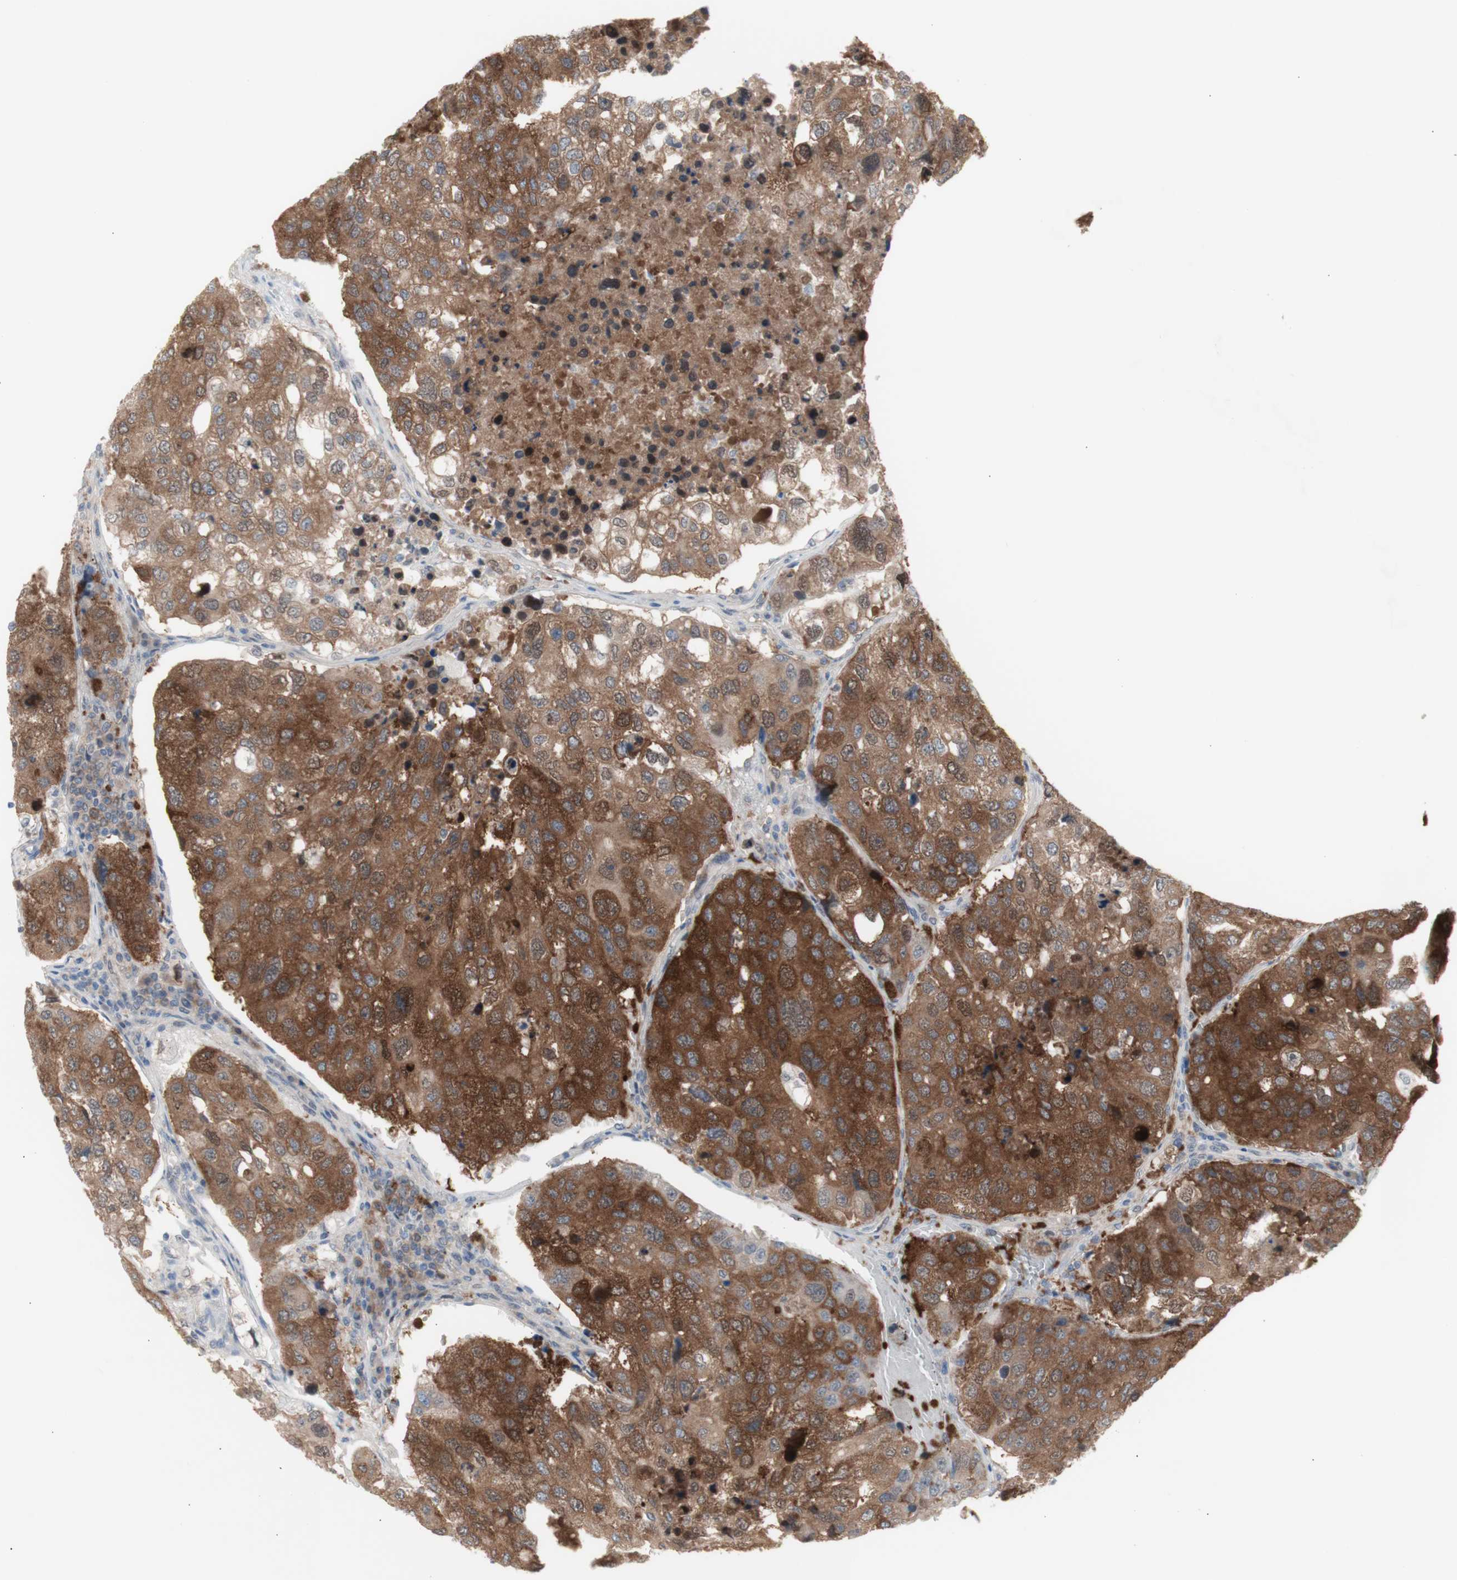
{"staining": {"intensity": "moderate", "quantity": ">75%", "location": "cytoplasmic/membranous"}, "tissue": "urothelial cancer", "cell_type": "Tumor cells", "image_type": "cancer", "snomed": [{"axis": "morphology", "description": "Urothelial carcinoma, High grade"}, {"axis": "topography", "description": "Lymph node"}, {"axis": "topography", "description": "Urinary bladder"}], "caption": "Brown immunohistochemical staining in high-grade urothelial carcinoma demonstrates moderate cytoplasmic/membranous positivity in about >75% of tumor cells. The protein is shown in brown color, while the nuclei are stained blue.", "gene": "PRMT5", "patient": {"sex": "male", "age": 51}}